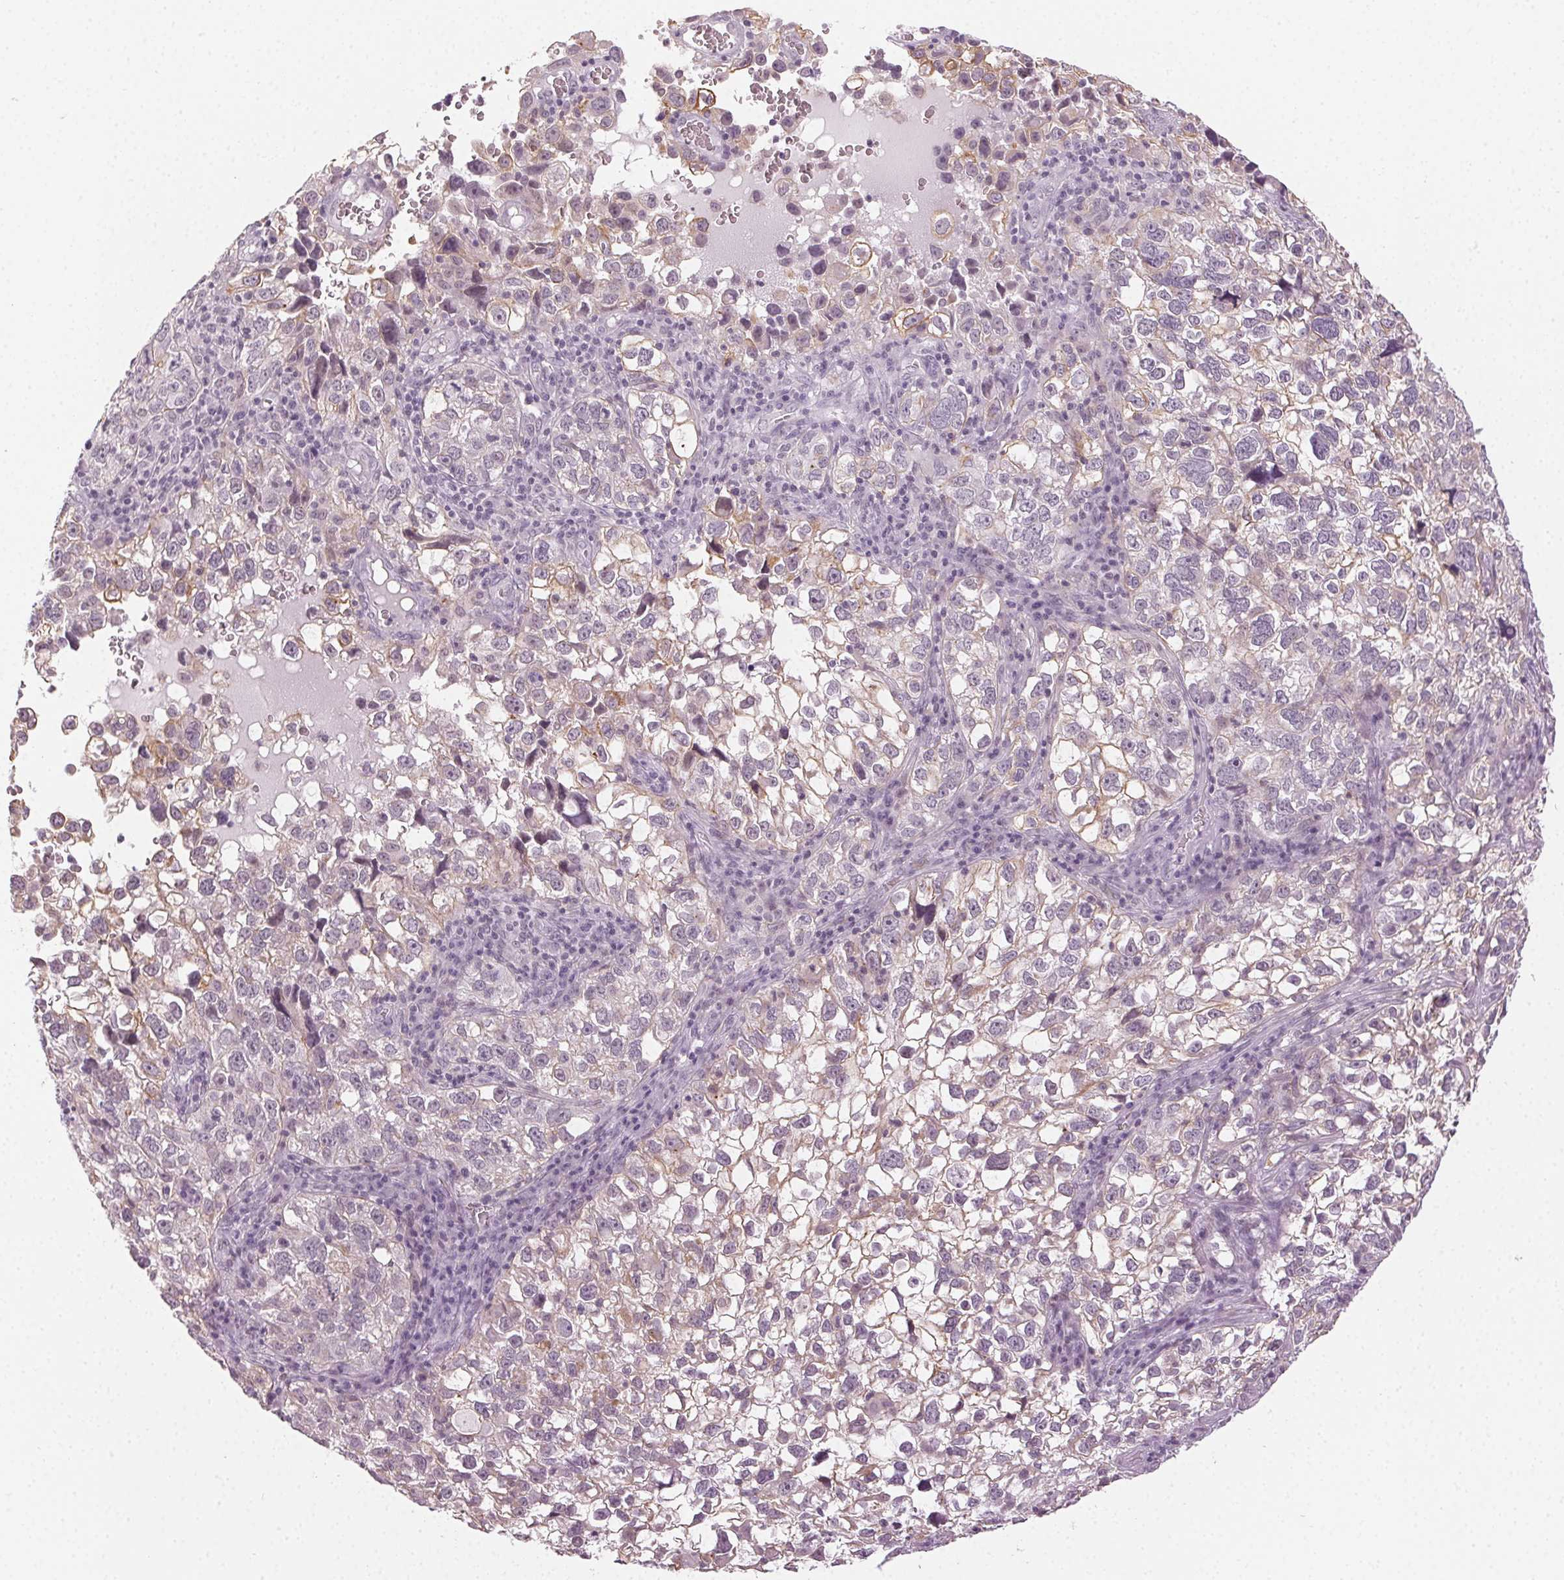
{"staining": {"intensity": "weak", "quantity": "<25%", "location": "cytoplasmic/membranous"}, "tissue": "cervical cancer", "cell_type": "Tumor cells", "image_type": "cancer", "snomed": [{"axis": "morphology", "description": "Squamous cell carcinoma, NOS"}, {"axis": "topography", "description": "Cervix"}], "caption": "Squamous cell carcinoma (cervical) was stained to show a protein in brown. There is no significant expression in tumor cells.", "gene": "AIF1L", "patient": {"sex": "female", "age": 55}}